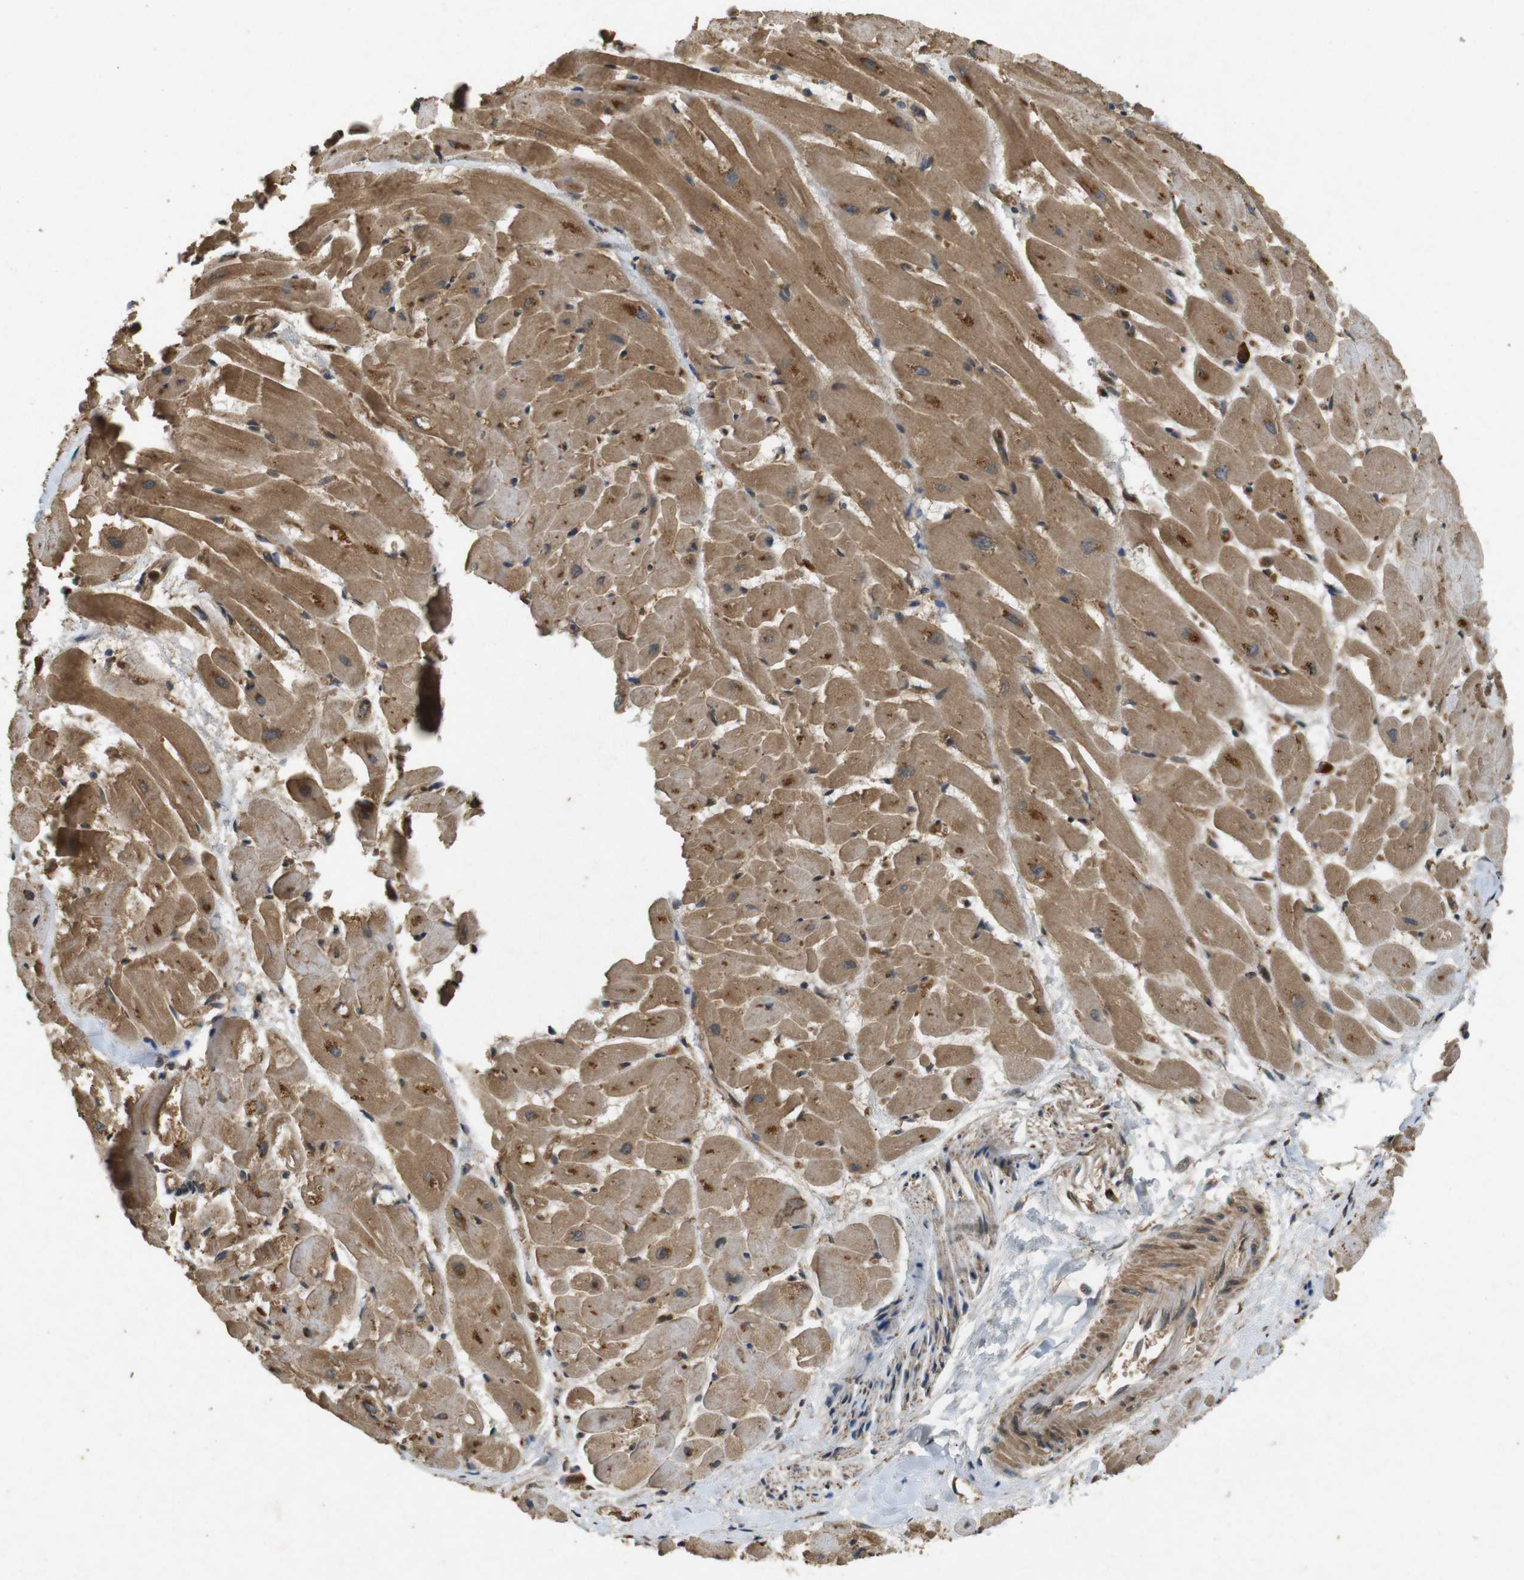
{"staining": {"intensity": "moderate", "quantity": ">75%", "location": "cytoplasmic/membranous"}, "tissue": "heart muscle", "cell_type": "Cardiomyocytes", "image_type": "normal", "snomed": [{"axis": "morphology", "description": "Normal tissue, NOS"}, {"axis": "topography", "description": "Heart"}], "caption": "Cardiomyocytes demonstrate medium levels of moderate cytoplasmic/membranous positivity in about >75% of cells in benign human heart muscle.", "gene": "TAP1", "patient": {"sex": "female", "age": 19}}